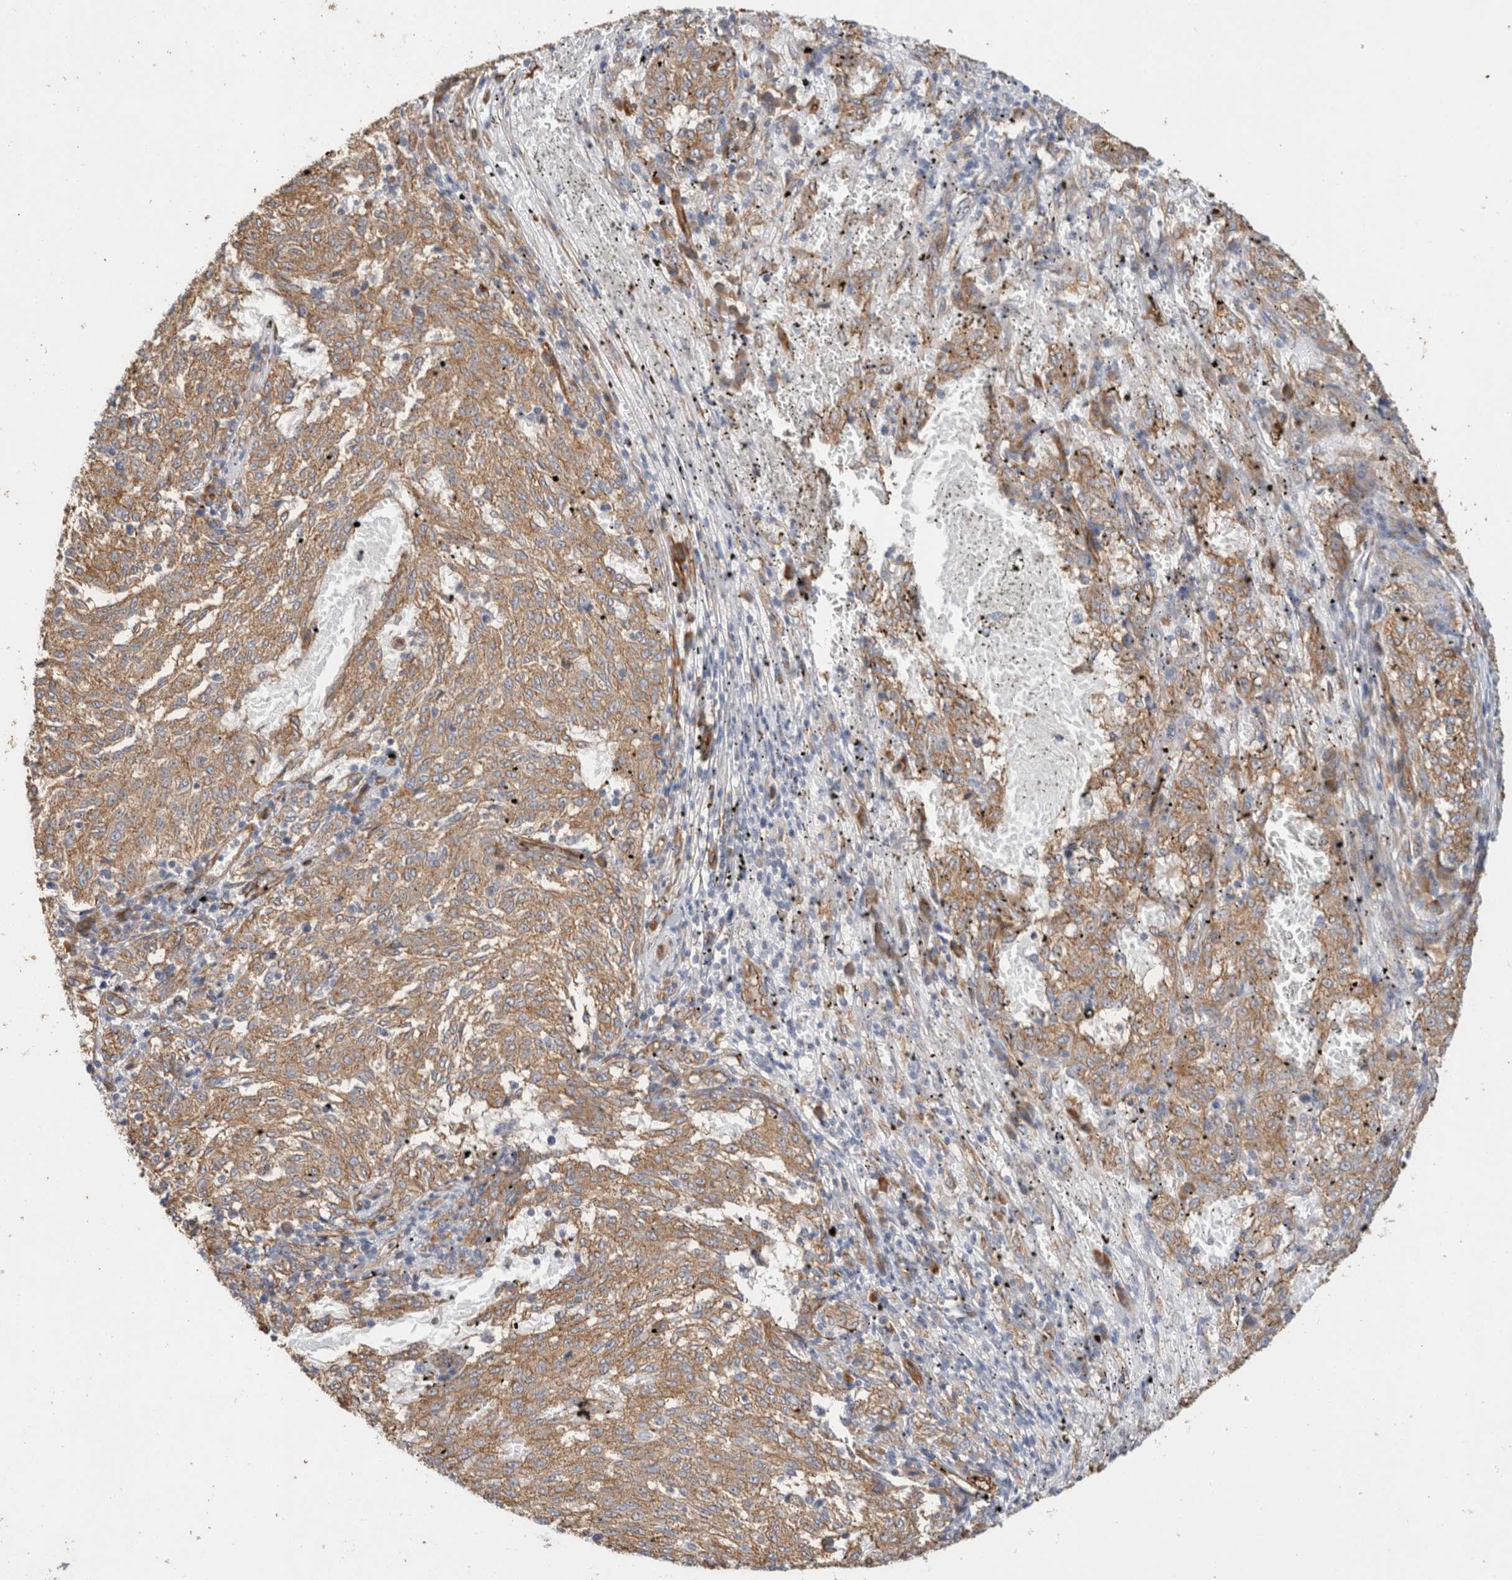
{"staining": {"intensity": "moderate", "quantity": ">75%", "location": "cytoplasmic/membranous"}, "tissue": "melanoma", "cell_type": "Tumor cells", "image_type": "cancer", "snomed": [{"axis": "morphology", "description": "Malignant melanoma, NOS"}, {"axis": "topography", "description": "Skin"}], "caption": "Protein analysis of melanoma tissue reveals moderate cytoplasmic/membranous expression in about >75% of tumor cells.", "gene": "JMJD4", "patient": {"sex": "female", "age": 72}}